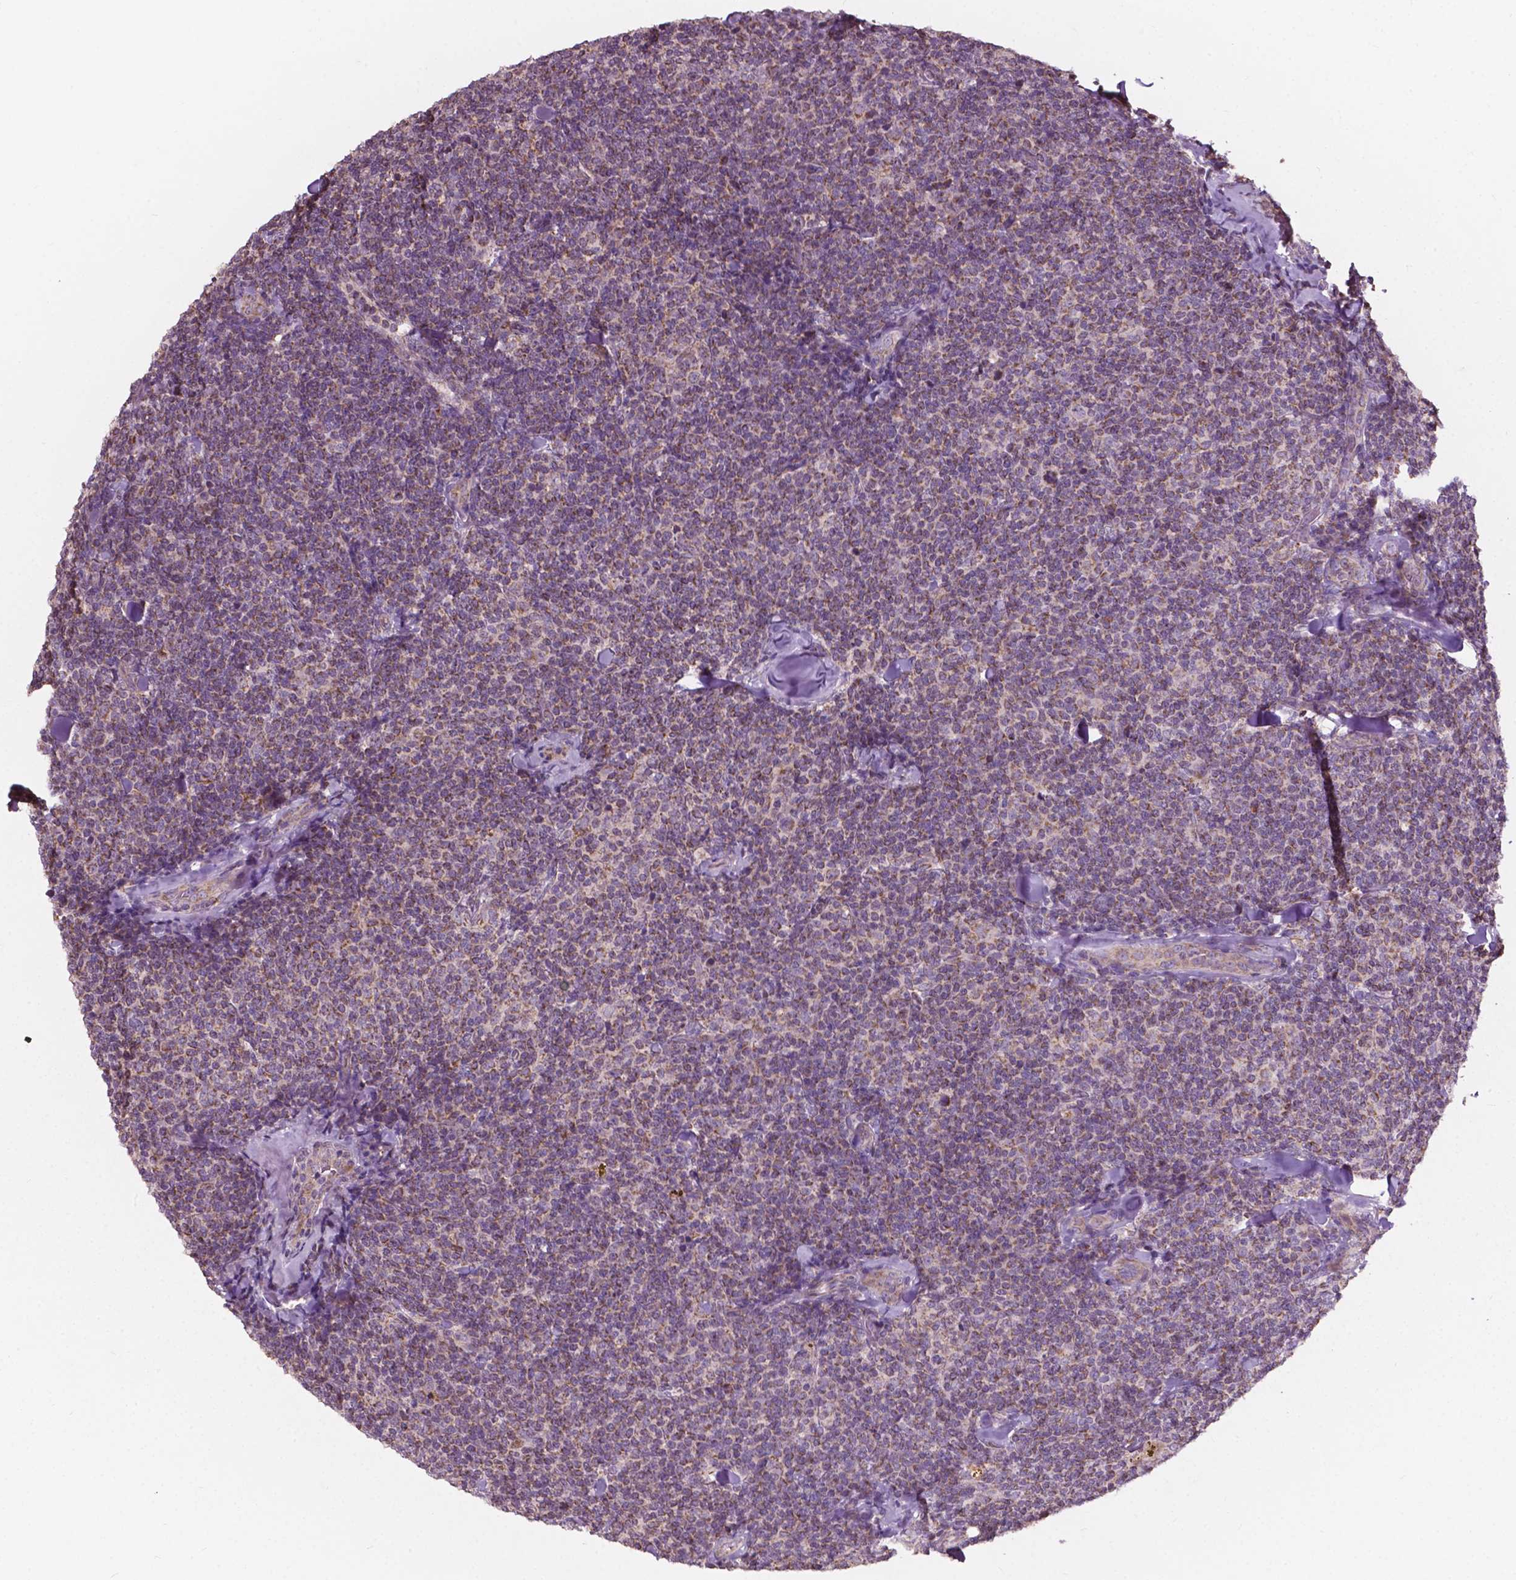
{"staining": {"intensity": "moderate", "quantity": ">75%", "location": "cytoplasmic/membranous"}, "tissue": "lymphoma", "cell_type": "Tumor cells", "image_type": "cancer", "snomed": [{"axis": "morphology", "description": "Malignant lymphoma, non-Hodgkin's type, Low grade"}, {"axis": "topography", "description": "Lymph node"}], "caption": "Brown immunohistochemical staining in human malignant lymphoma, non-Hodgkin's type (low-grade) exhibits moderate cytoplasmic/membranous staining in about >75% of tumor cells.", "gene": "NDUFA10", "patient": {"sex": "female", "age": 56}}